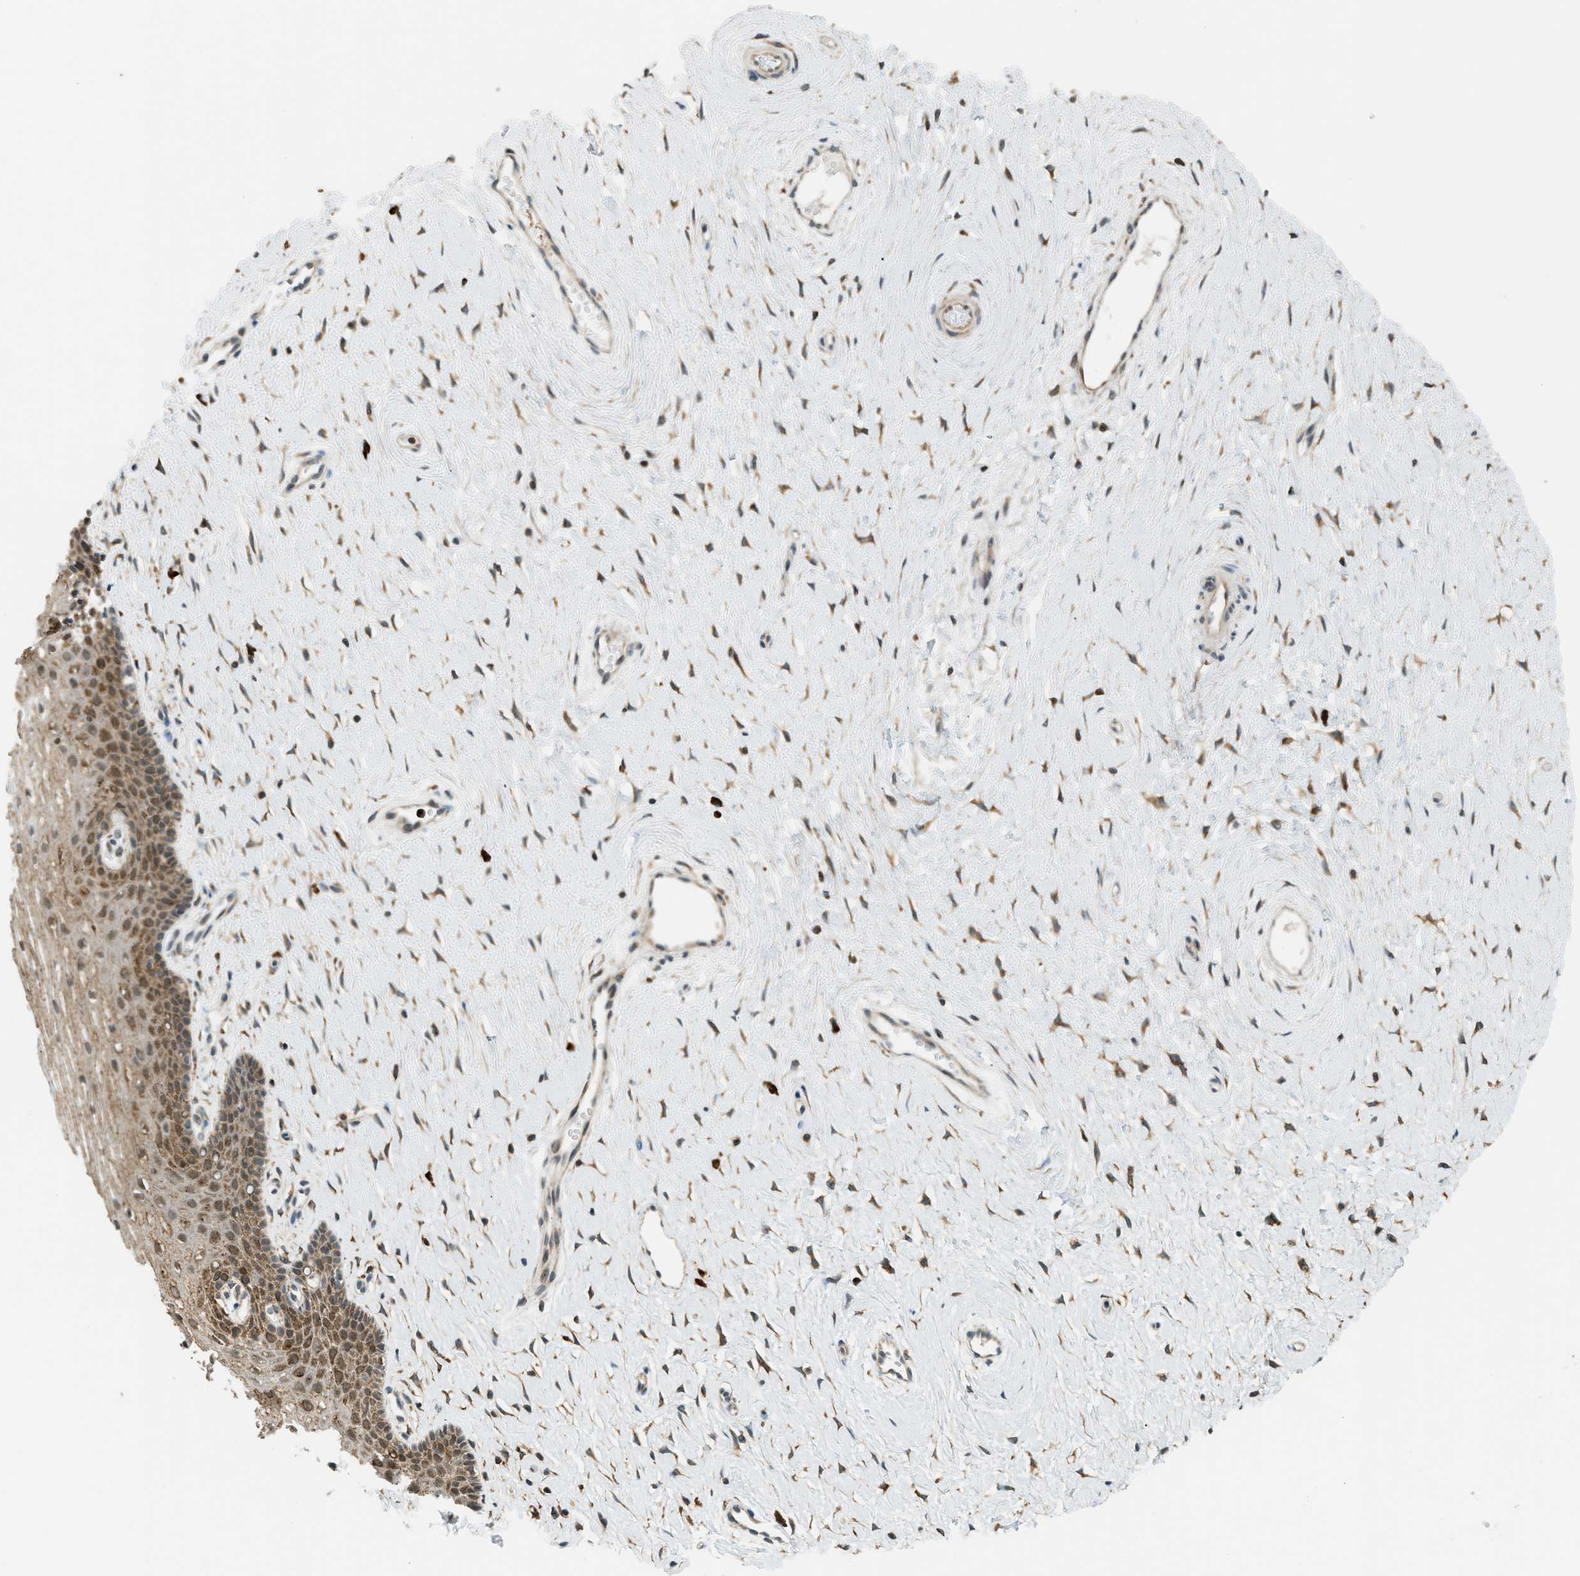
{"staining": {"intensity": "strong", "quantity": ">75%", "location": "cytoplasmic/membranous"}, "tissue": "cervix", "cell_type": "Squamous epithelial cells", "image_type": "normal", "snomed": [{"axis": "morphology", "description": "Normal tissue, NOS"}, {"axis": "topography", "description": "Cervix"}], "caption": "A brown stain shows strong cytoplasmic/membranous positivity of a protein in squamous epithelial cells of normal cervix.", "gene": "SEMA4D", "patient": {"sex": "female", "age": 39}}